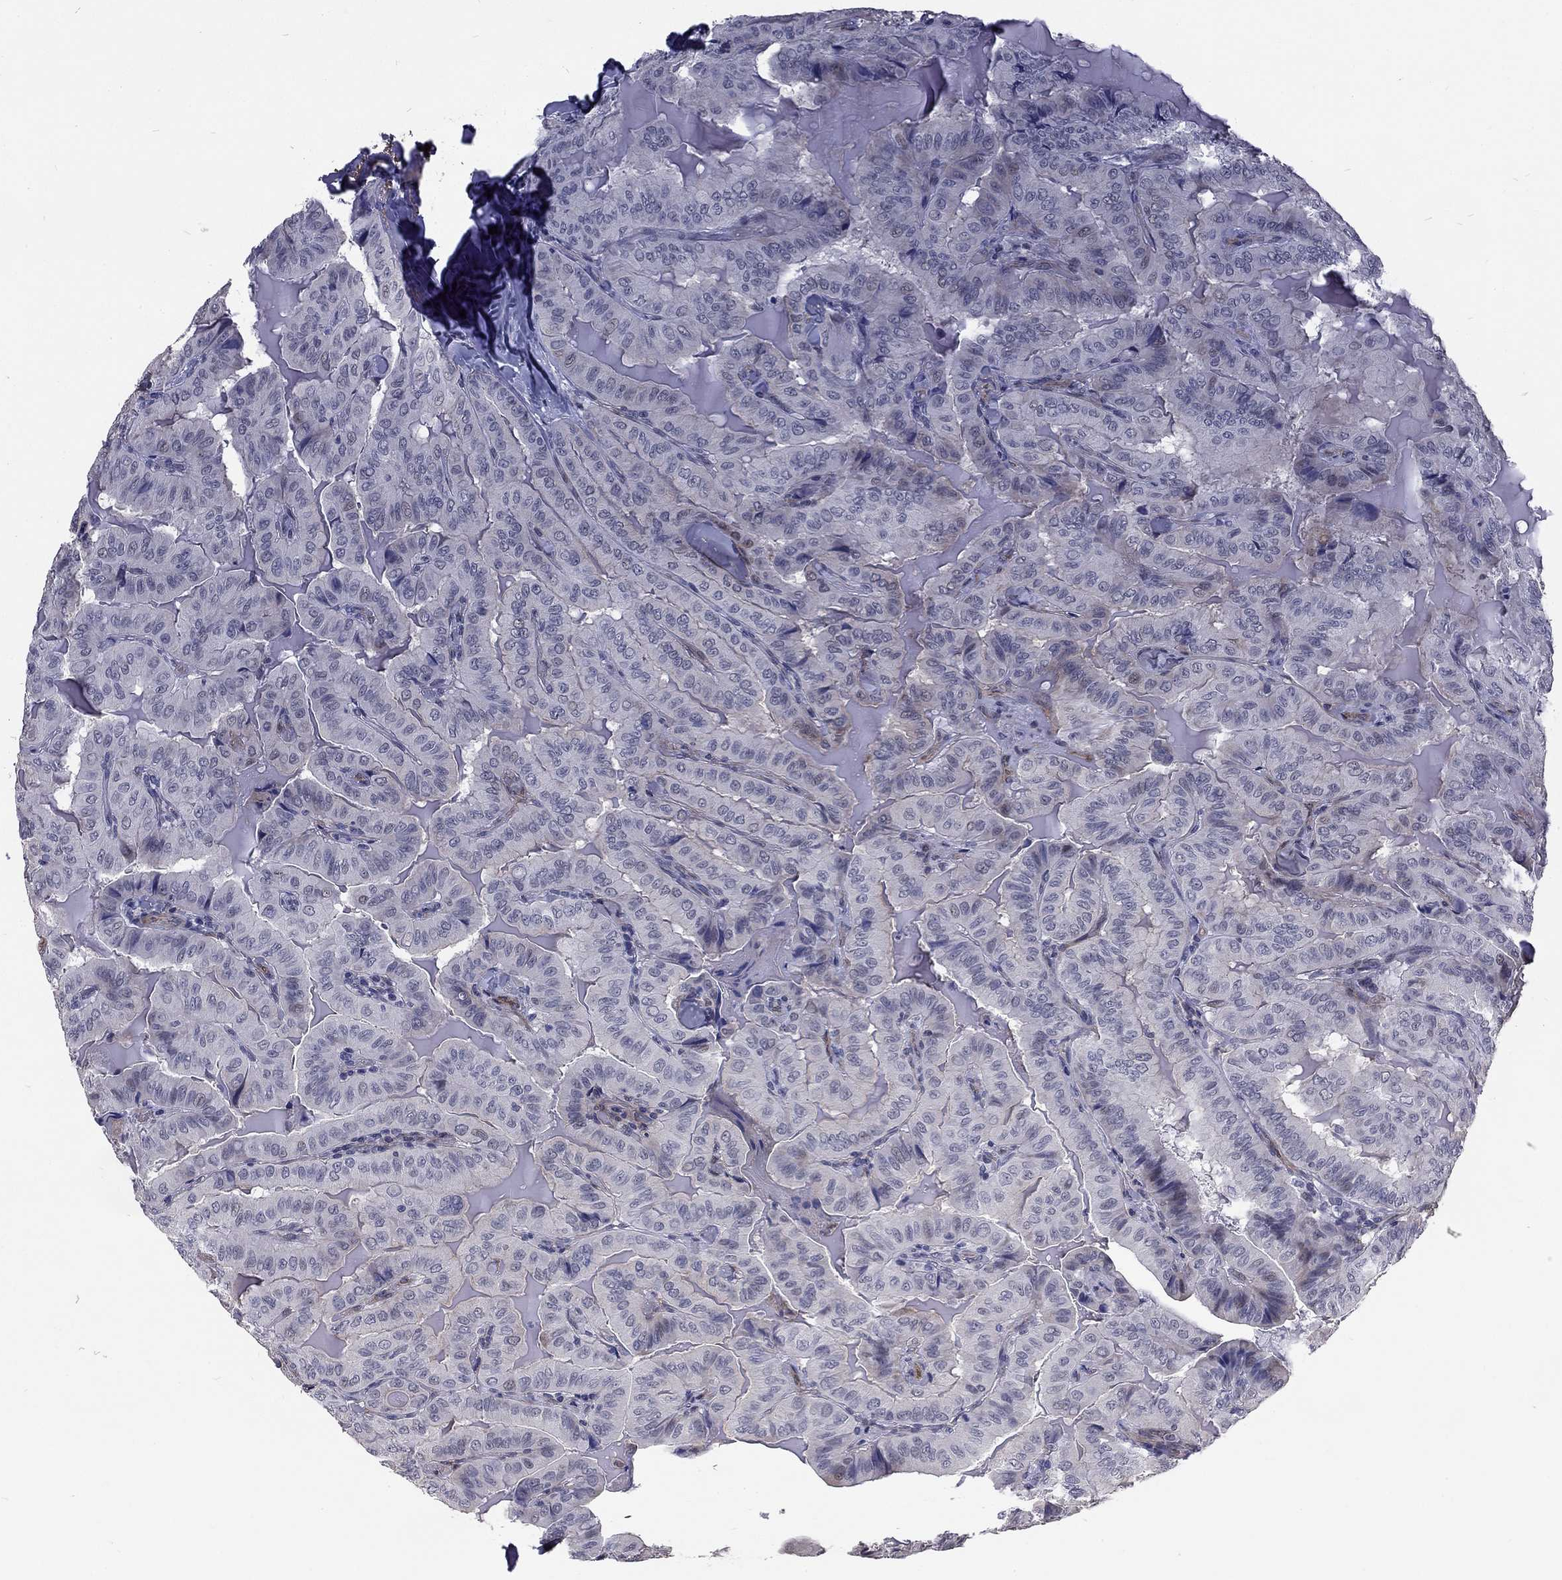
{"staining": {"intensity": "negative", "quantity": "none", "location": "none"}, "tissue": "thyroid cancer", "cell_type": "Tumor cells", "image_type": "cancer", "snomed": [{"axis": "morphology", "description": "Papillary adenocarcinoma, NOS"}, {"axis": "topography", "description": "Thyroid gland"}], "caption": "Tumor cells show no significant staining in papillary adenocarcinoma (thyroid).", "gene": "GJB4", "patient": {"sex": "female", "age": 68}}